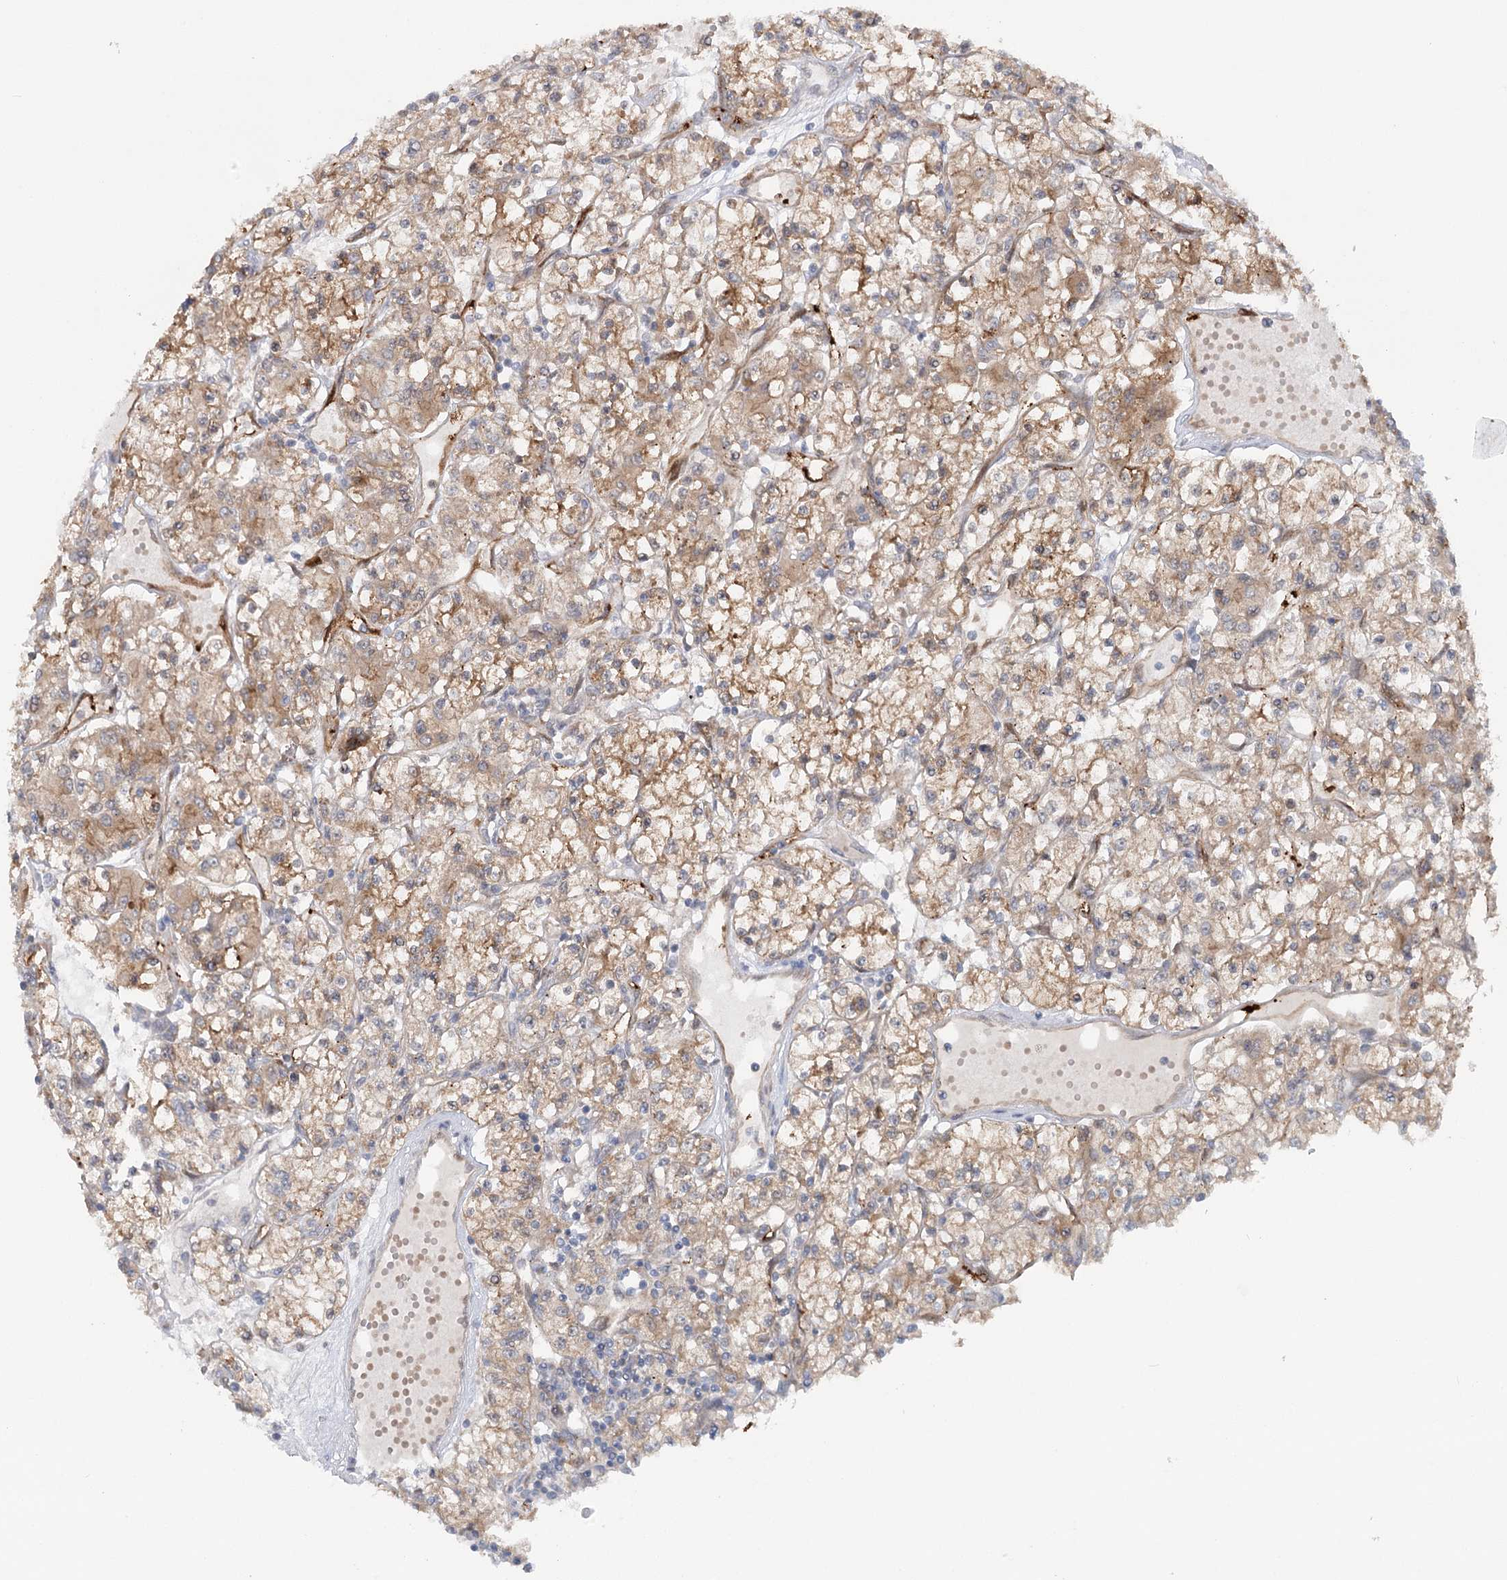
{"staining": {"intensity": "moderate", "quantity": ">75%", "location": "cytoplasmic/membranous"}, "tissue": "renal cancer", "cell_type": "Tumor cells", "image_type": "cancer", "snomed": [{"axis": "morphology", "description": "Adenocarcinoma, NOS"}, {"axis": "topography", "description": "Kidney"}], "caption": "Protein expression analysis of renal adenocarcinoma reveals moderate cytoplasmic/membranous expression in approximately >75% of tumor cells. (DAB IHC with brightfield microscopy, high magnification).", "gene": "GBE1", "patient": {"sex": "female", "age": 59}}